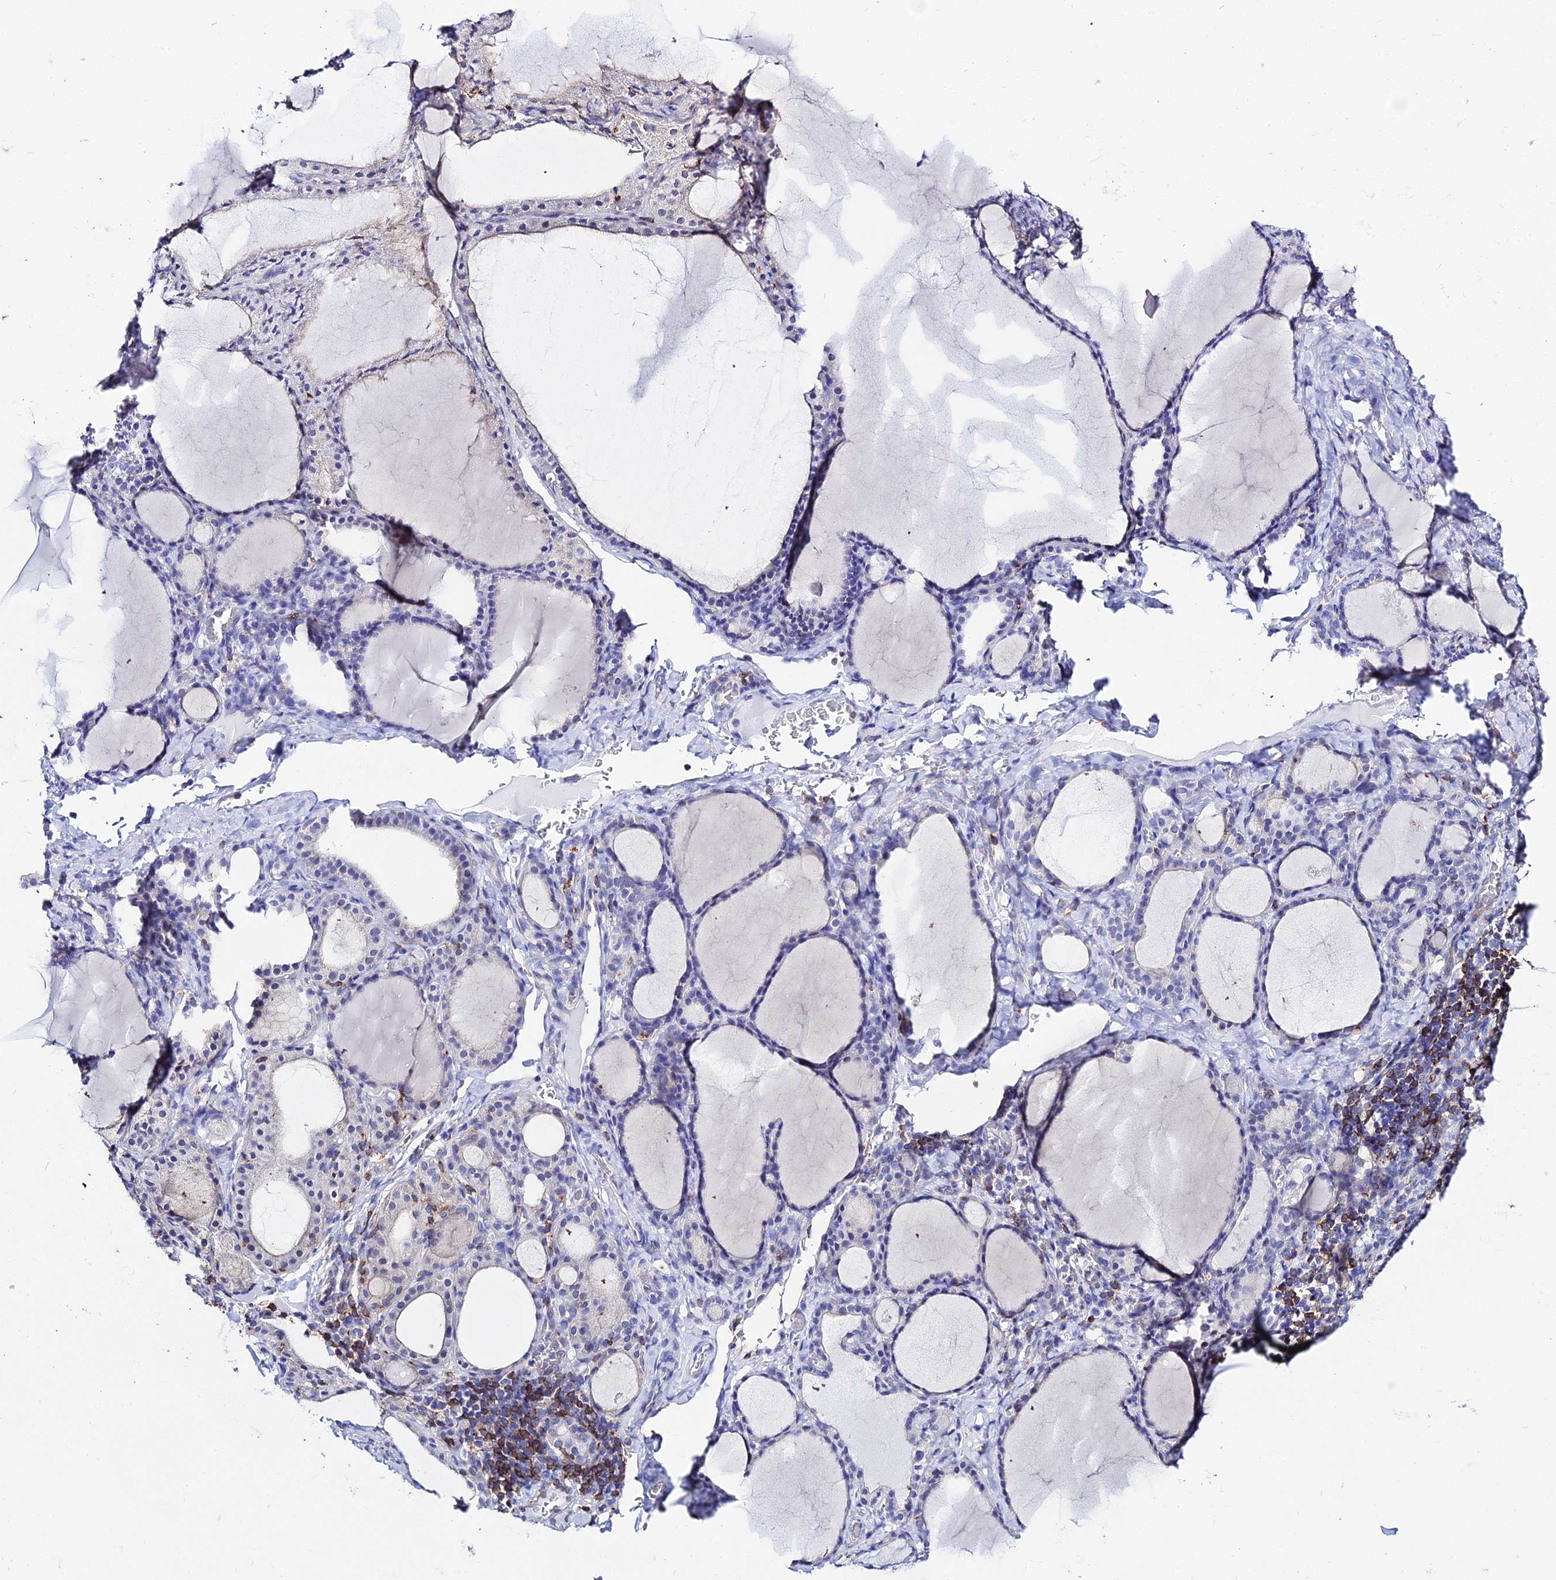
{"staining": {"intensity": "negative", "quantity": "none", "location": "none"}, "tissue": "thyroid gland", "cell_type": "Glandular cells", "image_type": "normal", "snomed": [{"axis": "morphology", "description": "Normal tissue, NOS"}, {"axis": "topography", "description": "Thyroid gland"}], "caption": "The micrograph demonstrates no significant positivity in glandular cells of thyroid gland.", "gene": "S100A16", "patient": {"sex": "female", "age": 39}}